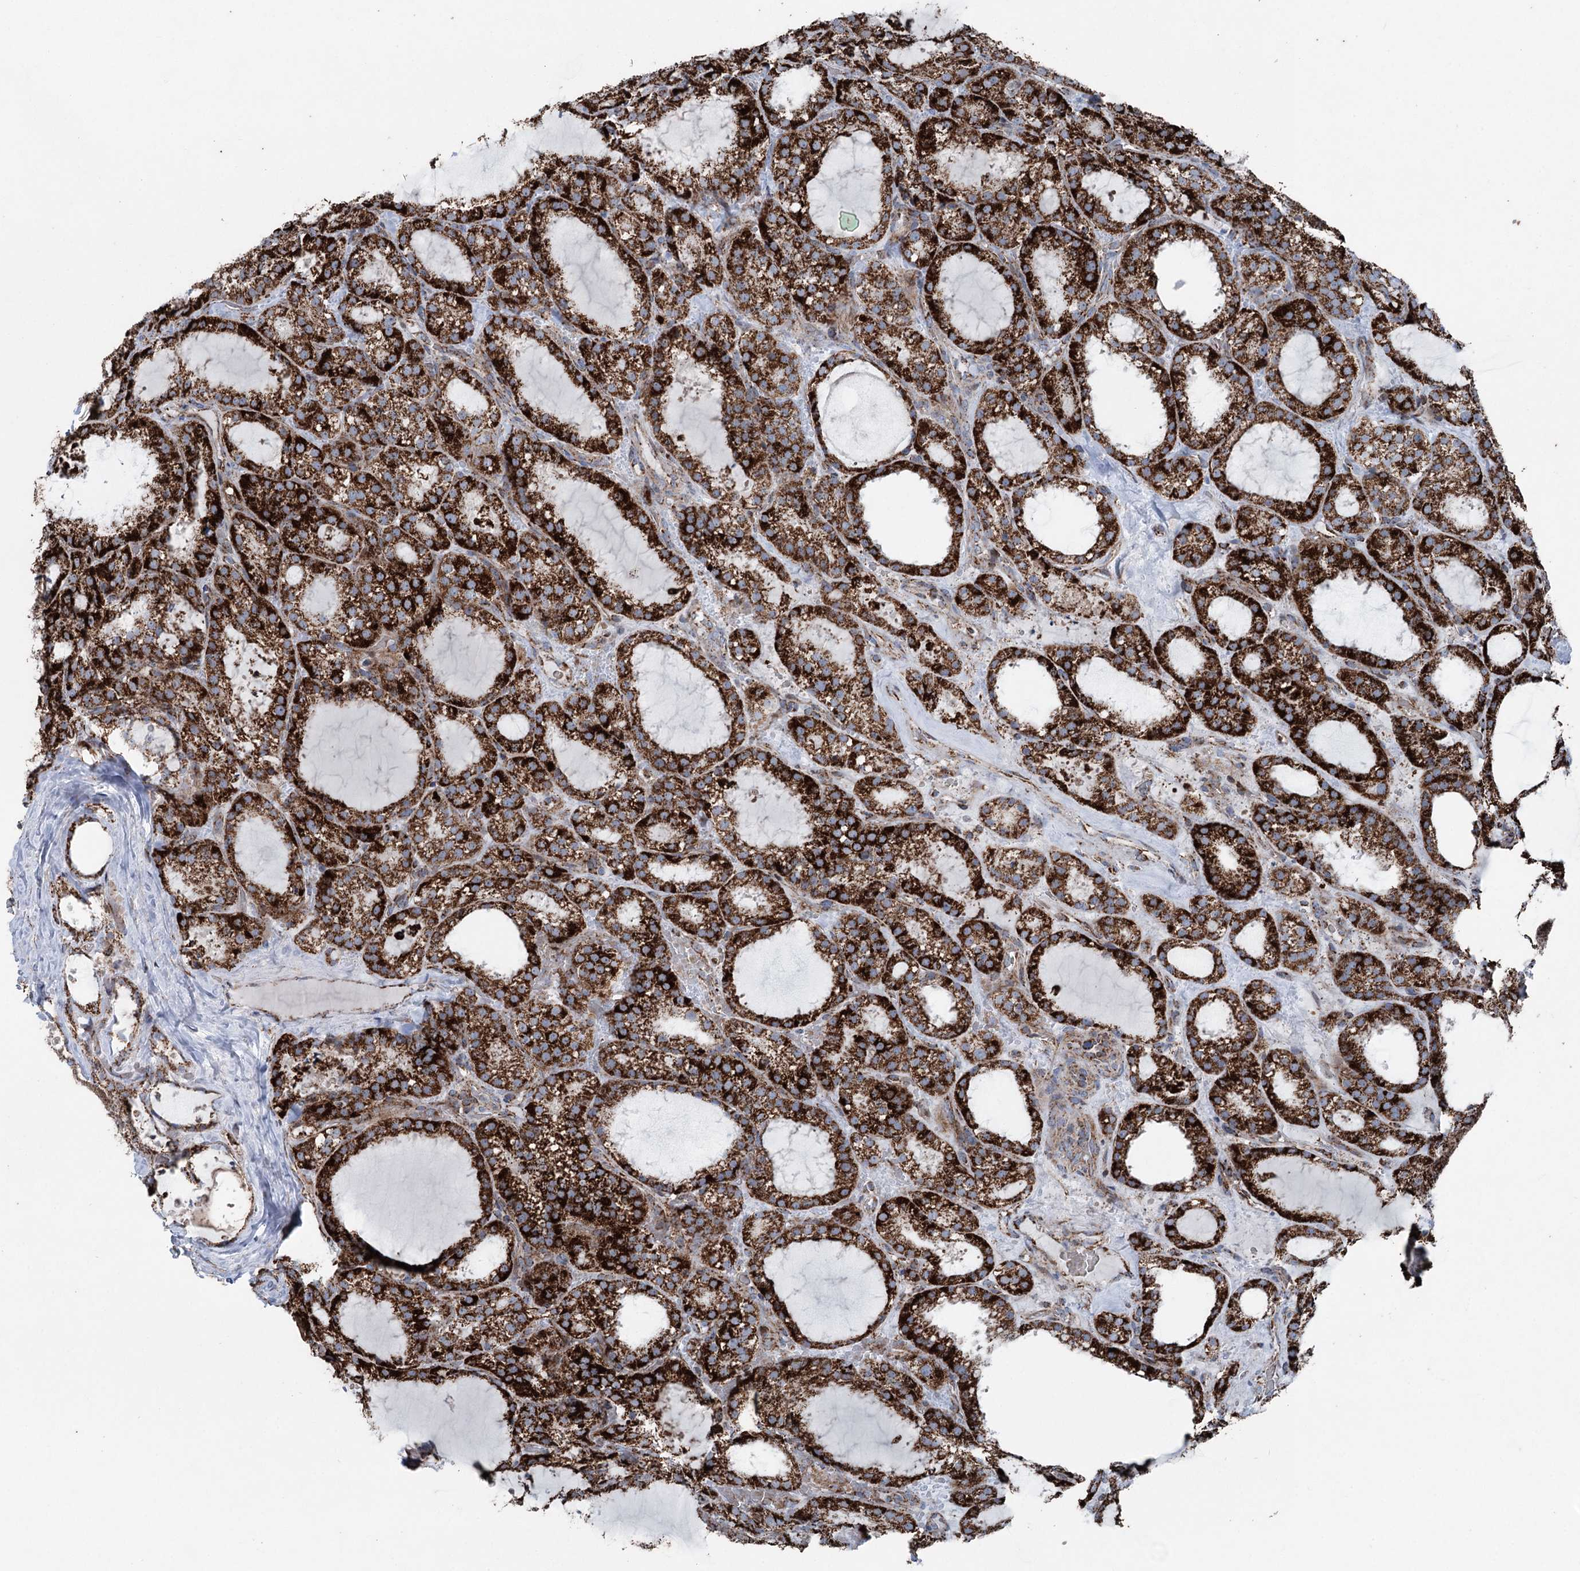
{"staining": {"intensity": "strong", "quantity": ">75%", "location": "cytoplasmic/membranous"}, "tissue": "thyroid cancer", "cell_type": "Tumor cells", "image_type": "cancer", "snomed": [{"axis": "morphology", "description": "Papillary adenocarcinoma, NOS"}, {"axis": "topography", "description": "Thyroid gland"}], "caption": "Immunohistochemical staining of thyroid cancer (papillary adenocarcinoma) reveals strong cytoplasmic/membranous protein staining in approximately >75% of tumor cells.", "gene": "UCN3", "patient": {"sex": "male", "age": 77}}